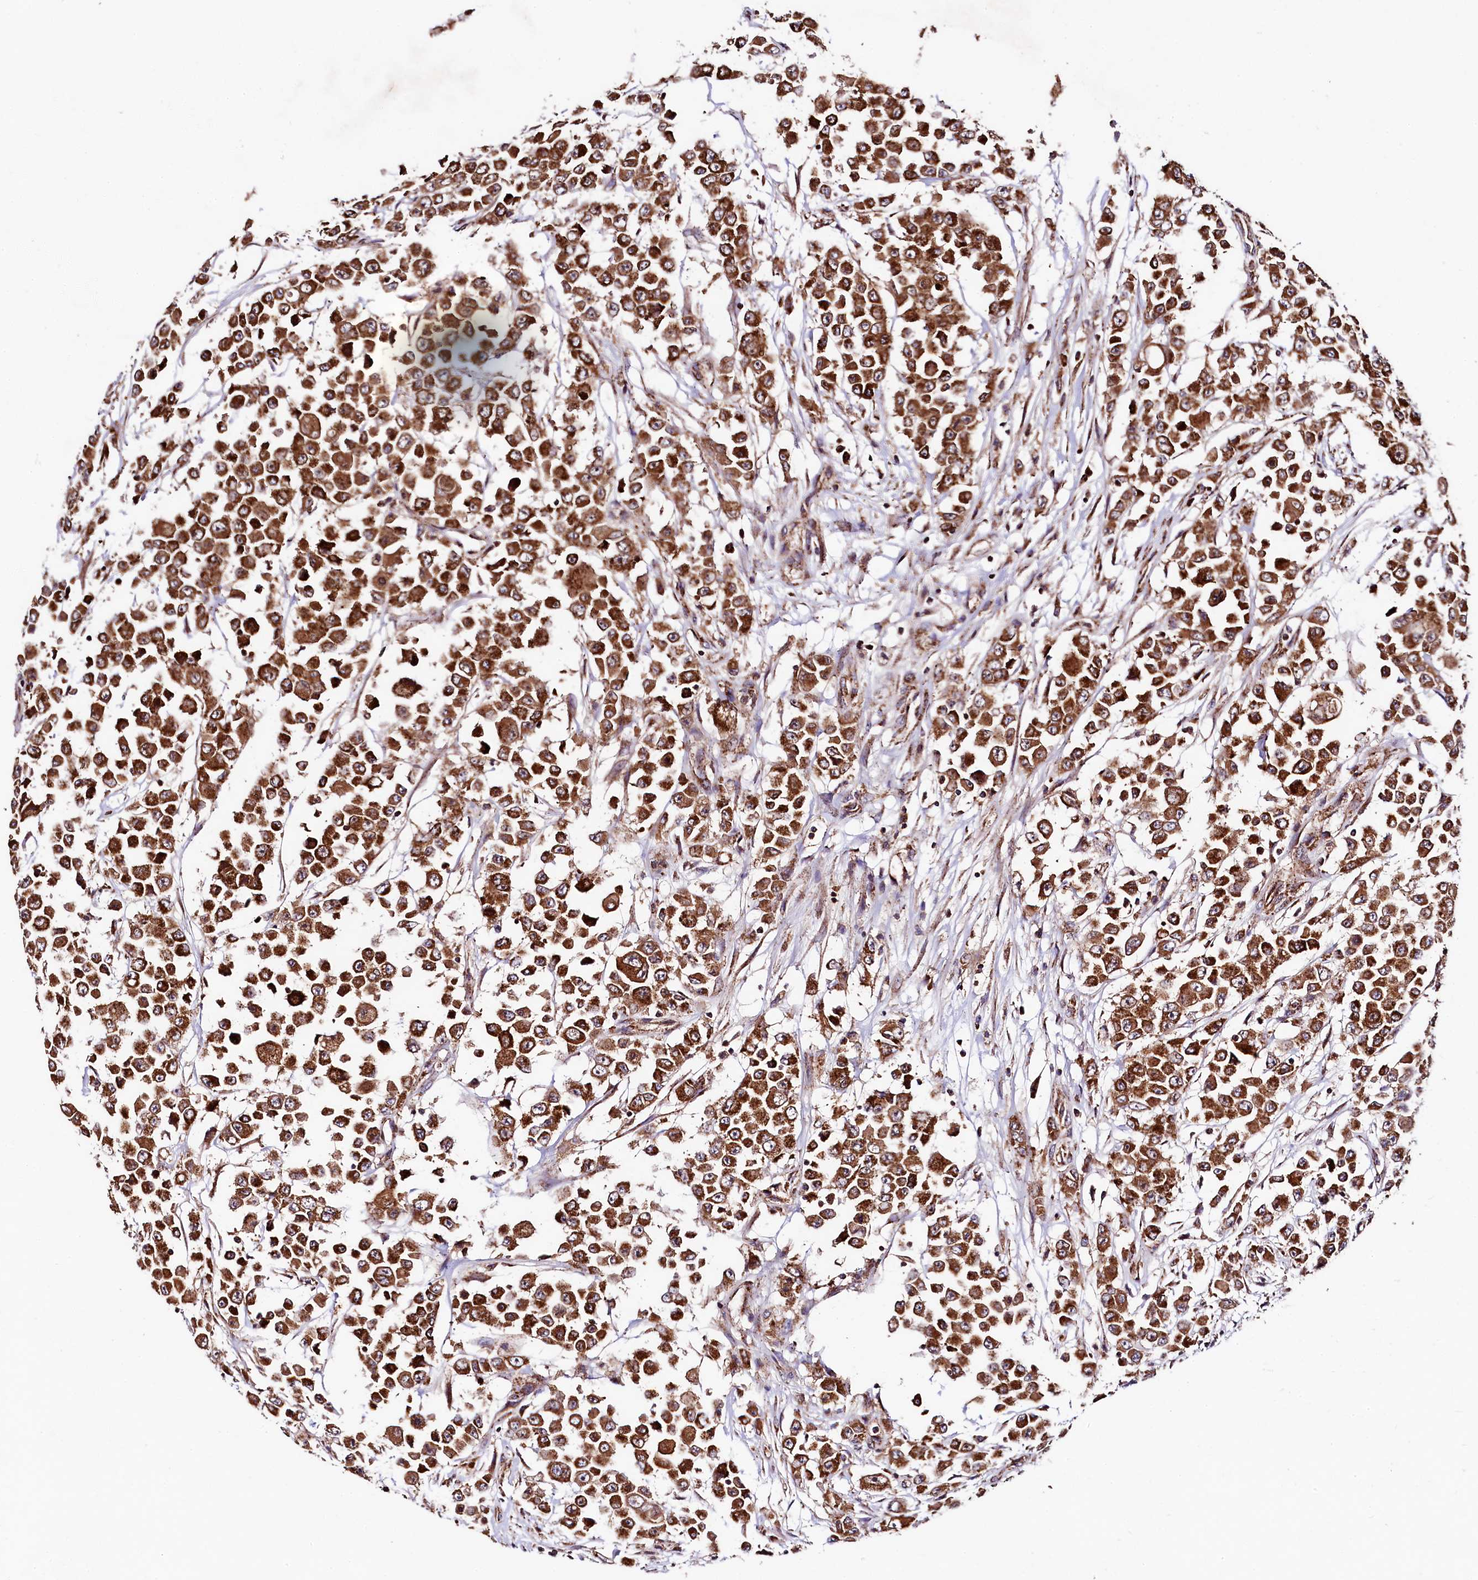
{"staining": {"intensity": "strong", "quantity": ">75%", "location": "cytoplasmic/membranous"}, "tissue": "colorectal cancer", "cell_type": "Tumor cells", "image_type": "cancer", "snomed": [{"axis": "morphology", "description": "Adenocarcinoma, NOS"}, {"axis": "topography", "description": "Colon"}], "caption": "A photomicrograph showing strong cytoplasmic/membranous expression in about >75% of tumor cells in colorectal cancer, as visualized by brown immunohistochemical staining.", "gene": "CLYBL", "patient": {"sex": "male", "age": 51}}